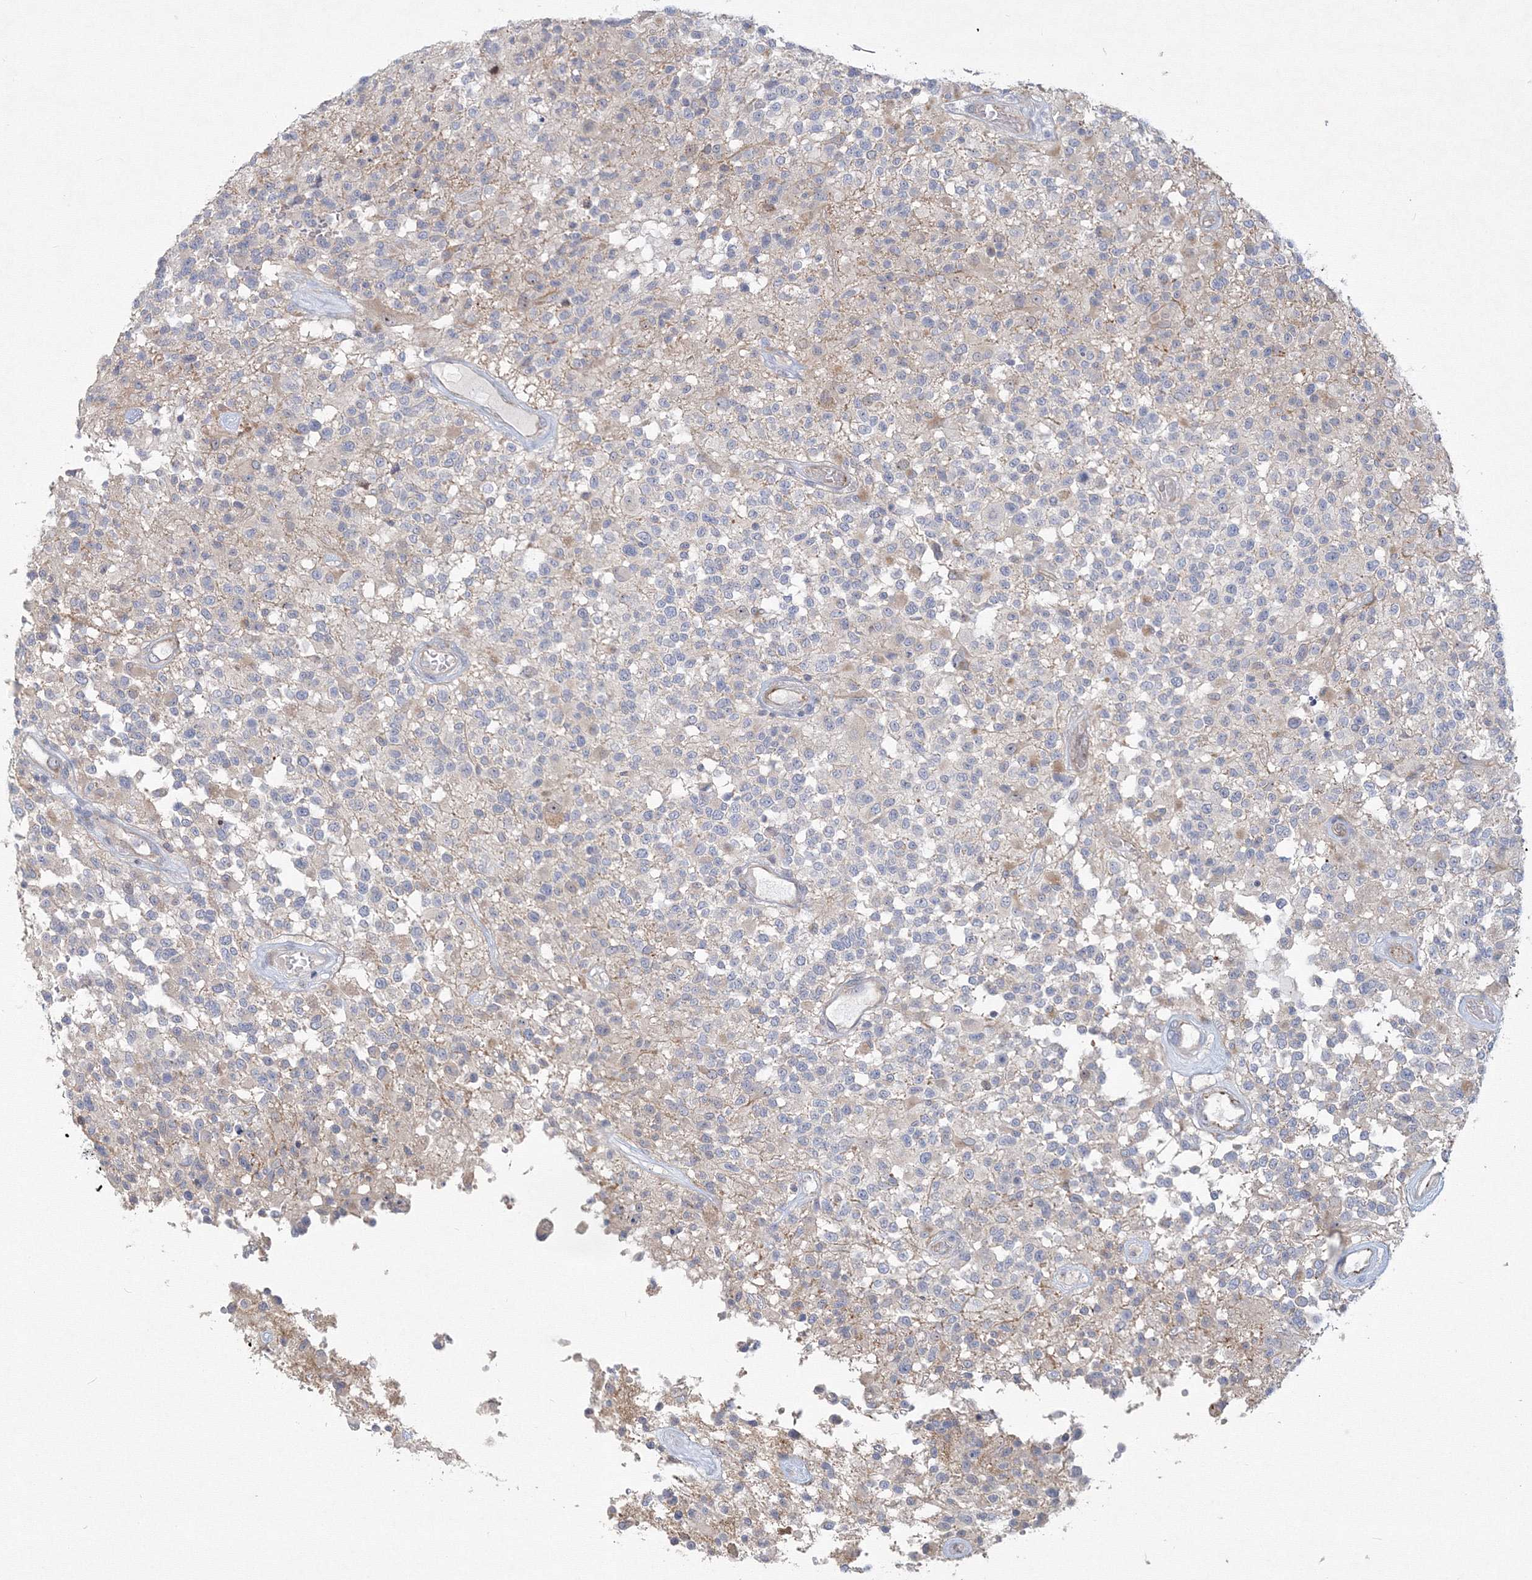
{"staining": {"intensity": "weak", "quantity": "<25%", "location": "cytoplasmic/membranous"}, "tissue": "glioma", "cell_type": "Tumor cells", "image_type": "cancer", "snomed": [{"axis": "morphology", "description": "Glioma, malignant, High grade"}, {"axis": "morphology", "description": "Glioblastoma, NOS"}, {"axis": "topography", "description": "Brain"}], "caption": "This is a photomicrograph of immunohistochemistry staining of glioma, which shows no expression in tumor cells.", "gene": "WDR49", "patient": {"sex": "male", "age": 60}}